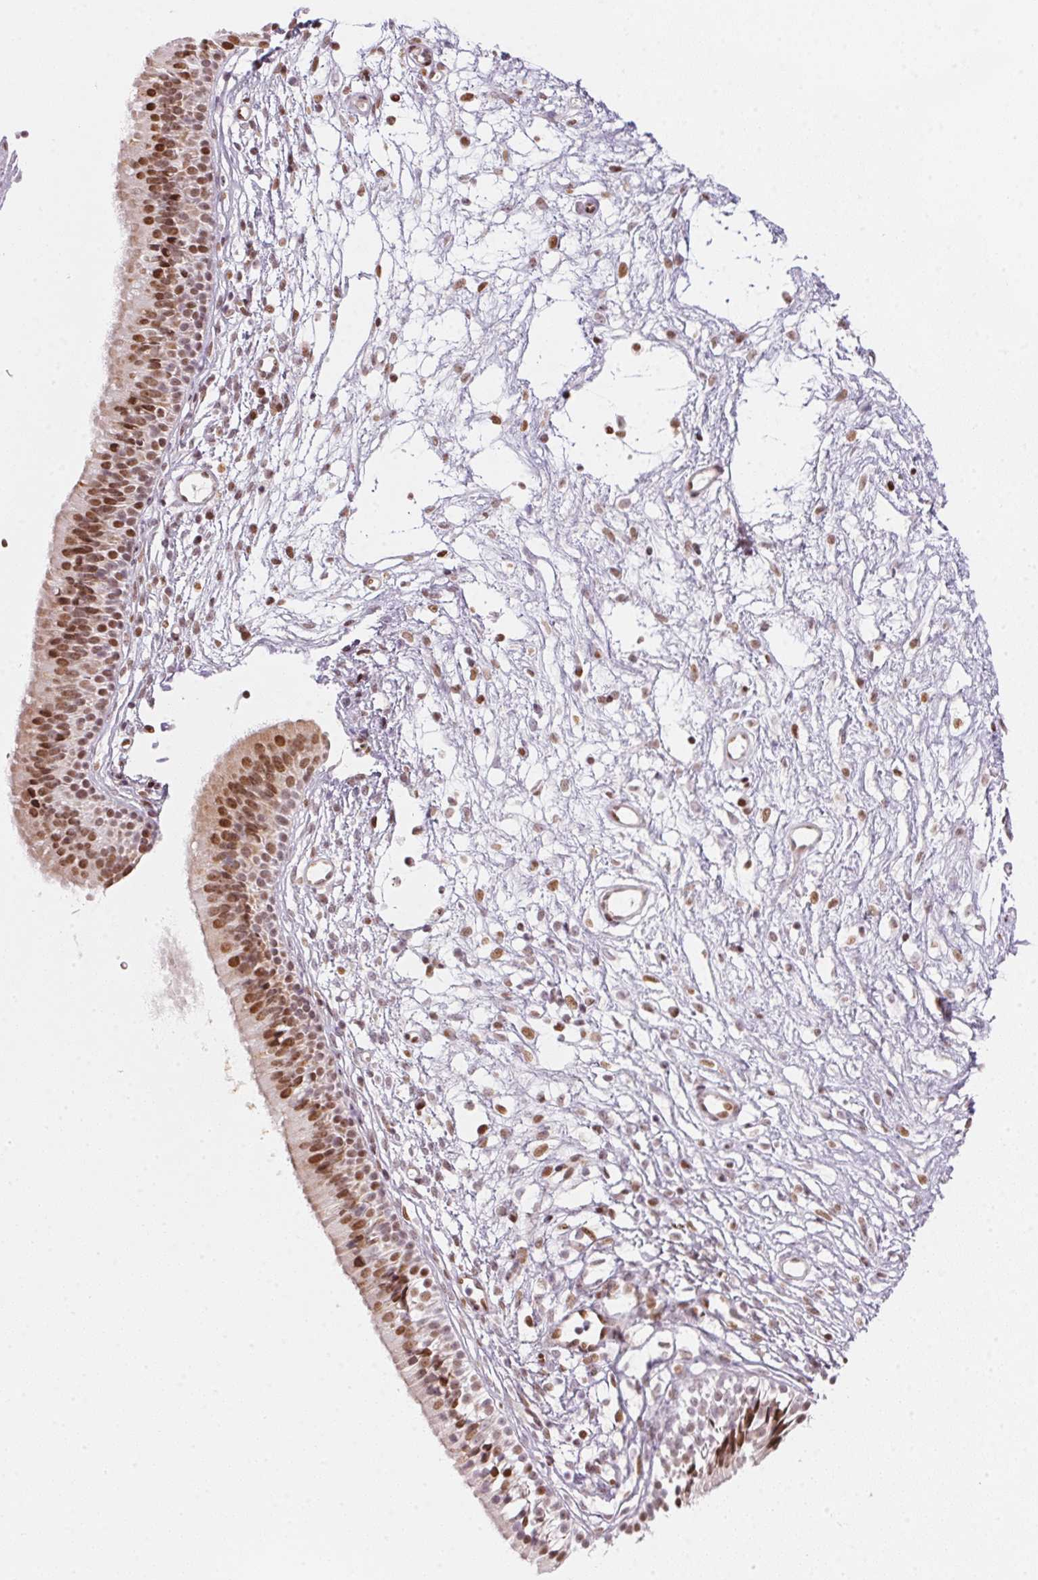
{"staining": {"intensity": "moderate", "quantity": ">75%", "location": "nuclear"}, "tissue": "nasopharynx", "cell_type": "Respiratory epithelial cells", "image_type": "normal", "snomed": [{"axis": "morphology", "description": "Normal tissue, NOS"}, {"axis": "topography", "description": "Nasopharynx"}], "caption": "Immunohistochemical staining of normal human nasopharynx shows medium levels of moderate nuclear positivity in about >75% of respiratory epithelial cells.", "gene": "KAT6A", "patient": {"sex": "male", "age": 24}}